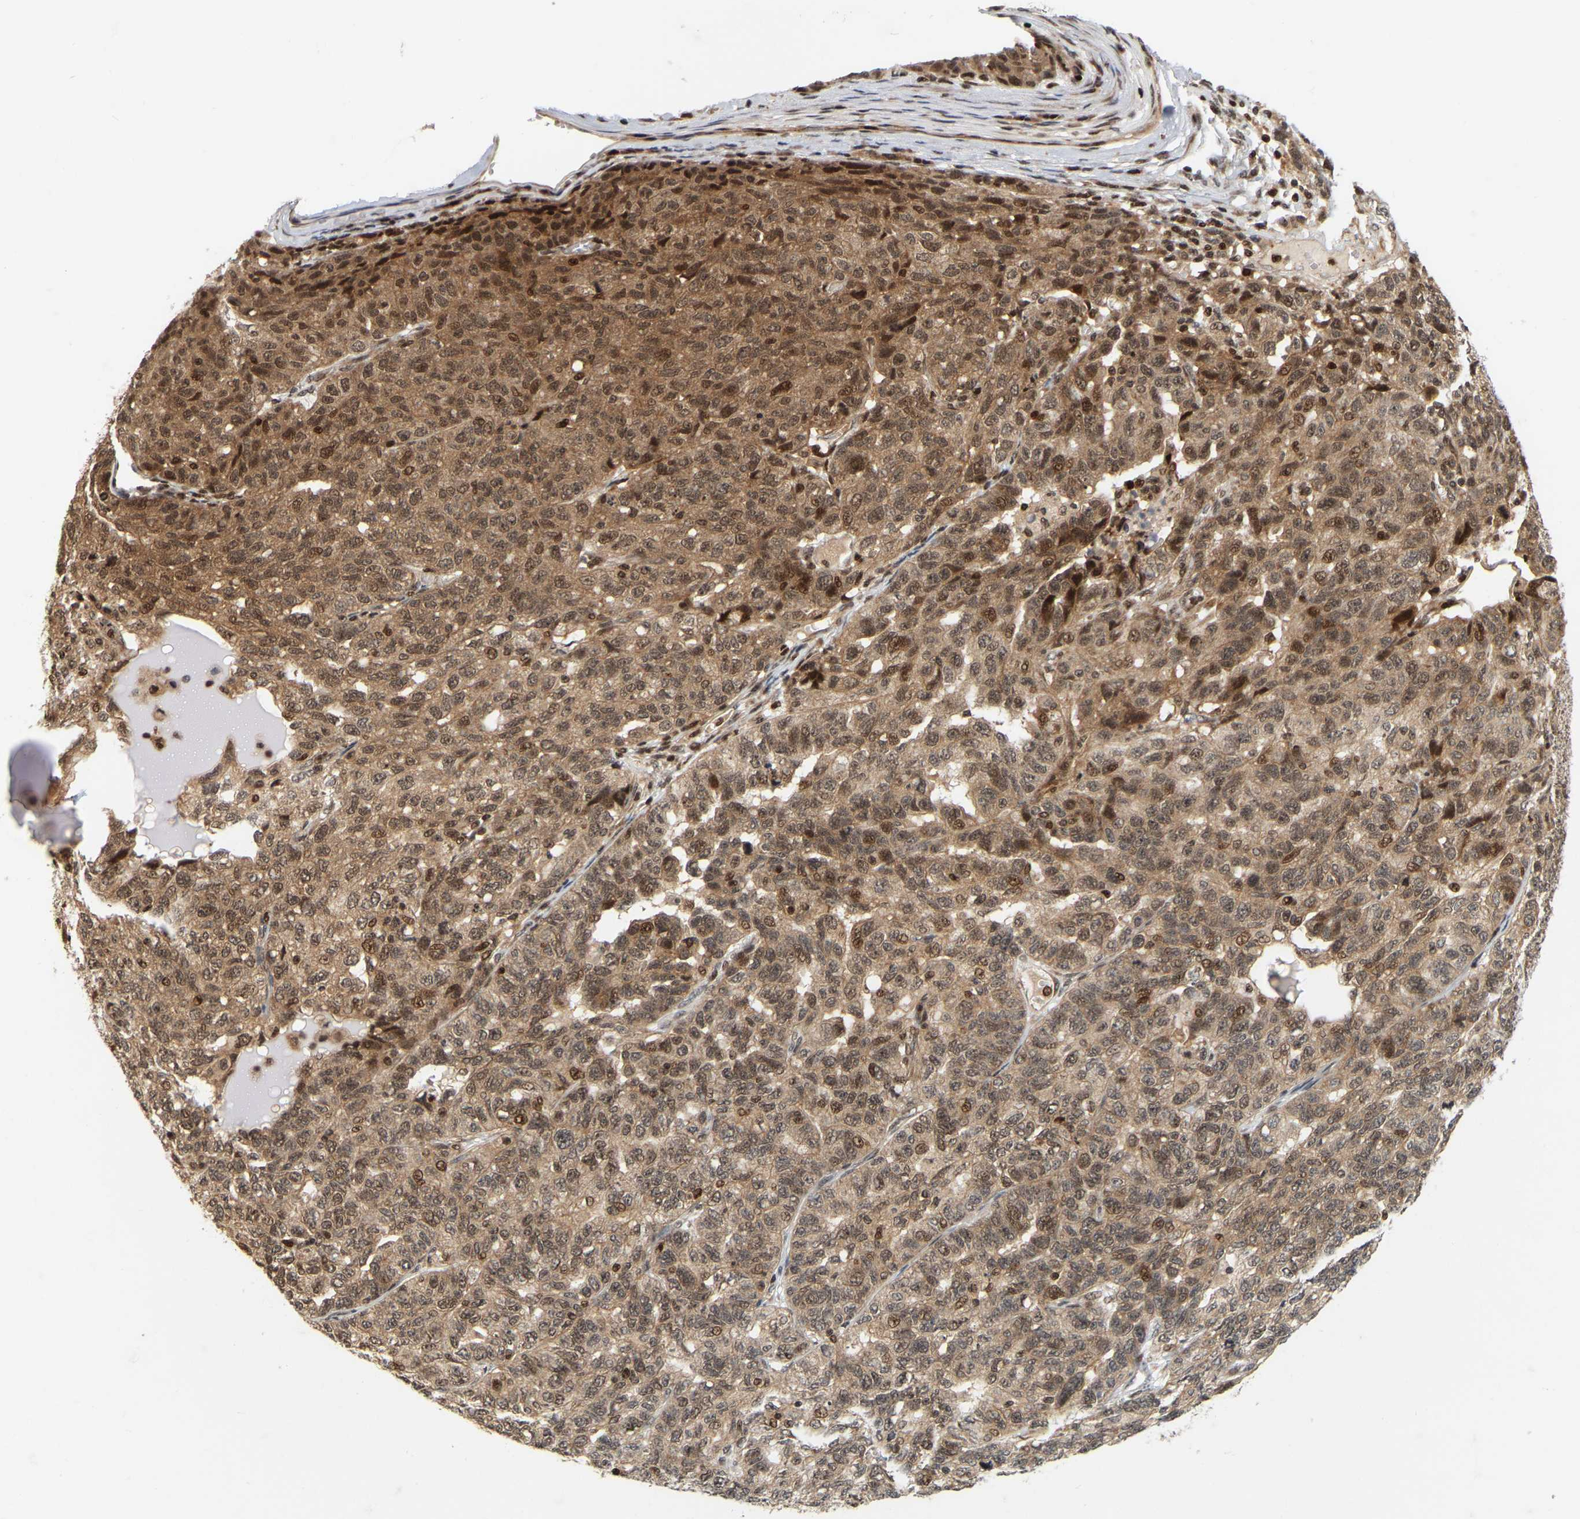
{"staining": {"intensity": "moderate", "quantity": ">75%", "location": "cytoplasmic/membranous,nuclear"}, "tissue": "ovarian cancer", "cell_type": "Tumor cells", "image_type": "cancer", "snomed": [{"axis": "morphology", "description": "Cystadenocarcinoma, serous, NOS"}, {"axis": "topography", "description": "Ovary"}], "caption": "Immunohistochemical staining of human ovarian serous cystadenocarcinoma displays medium levels of moderate cytoplasmic/membranous and nuclear protein staining in approximately >75% of tumor cells.", "gene": "NFE2L2", "patient": {"sex": "female", "age": 71}}